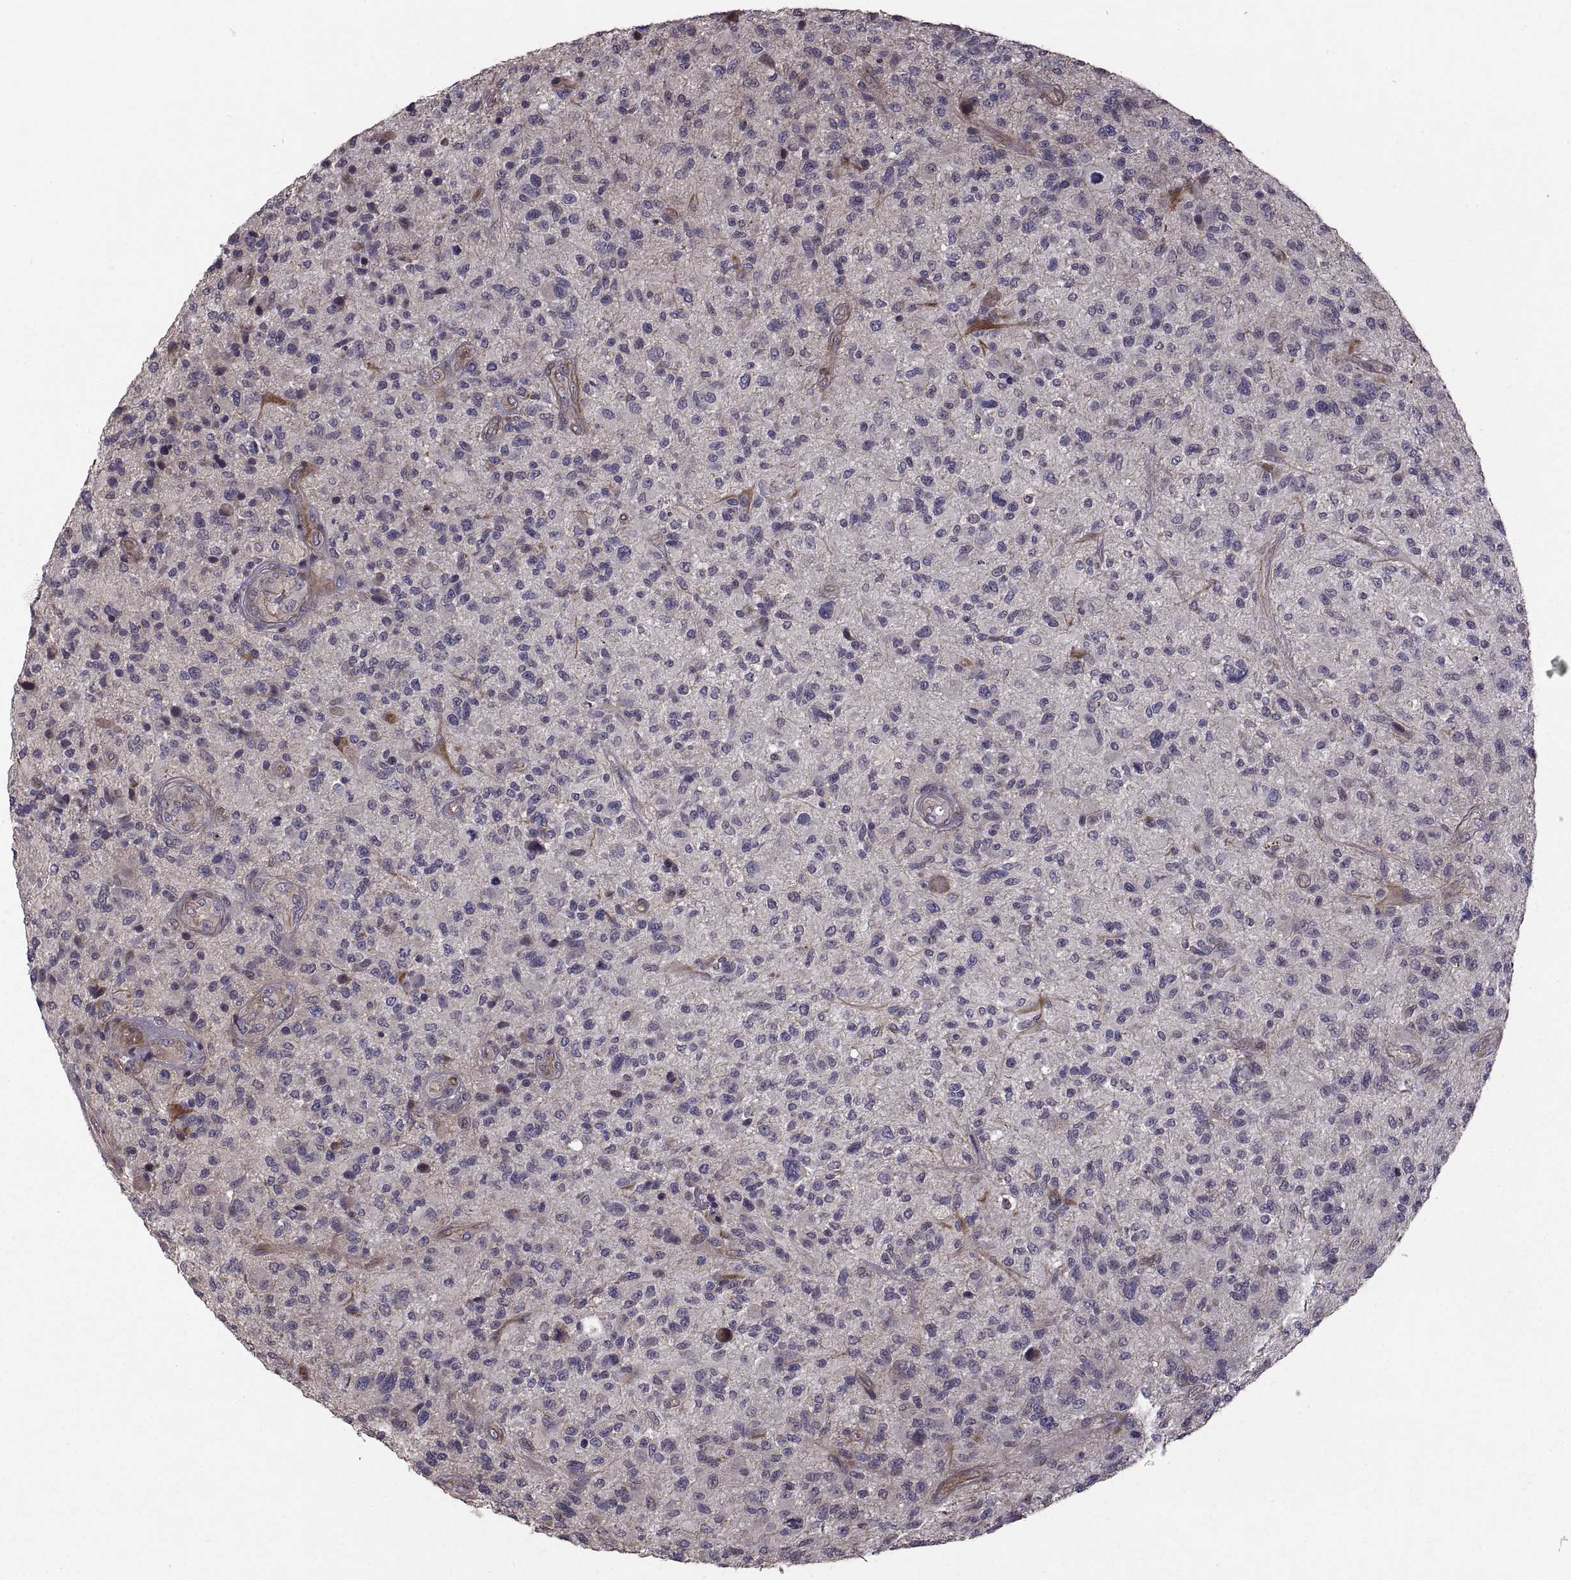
{"staining": {"intensity": "negative", "quantity": "none", "location": "none"}, "tissue": "glioma", "cell_type": "Tumor cells", "image_type": "cancer", "snomed": [{"axis": "morphology", "description": "Glioma, malignant, High grade"}, {"axis": "topography", "description": "Brain"}], "caption": "Immunohistochemistry (IHC) of human malignant glioma (high-grade) reveals no staining in tumor cells. The staining was performed using DAB (3,3'-diaminobenzidine) to visualize the protein expression in brown, while the nuclei were stained in blue with hematoxylin (Magnification: 20x).", "gene": "PMM2", "patient": {"sex": "male", "age": 47}}